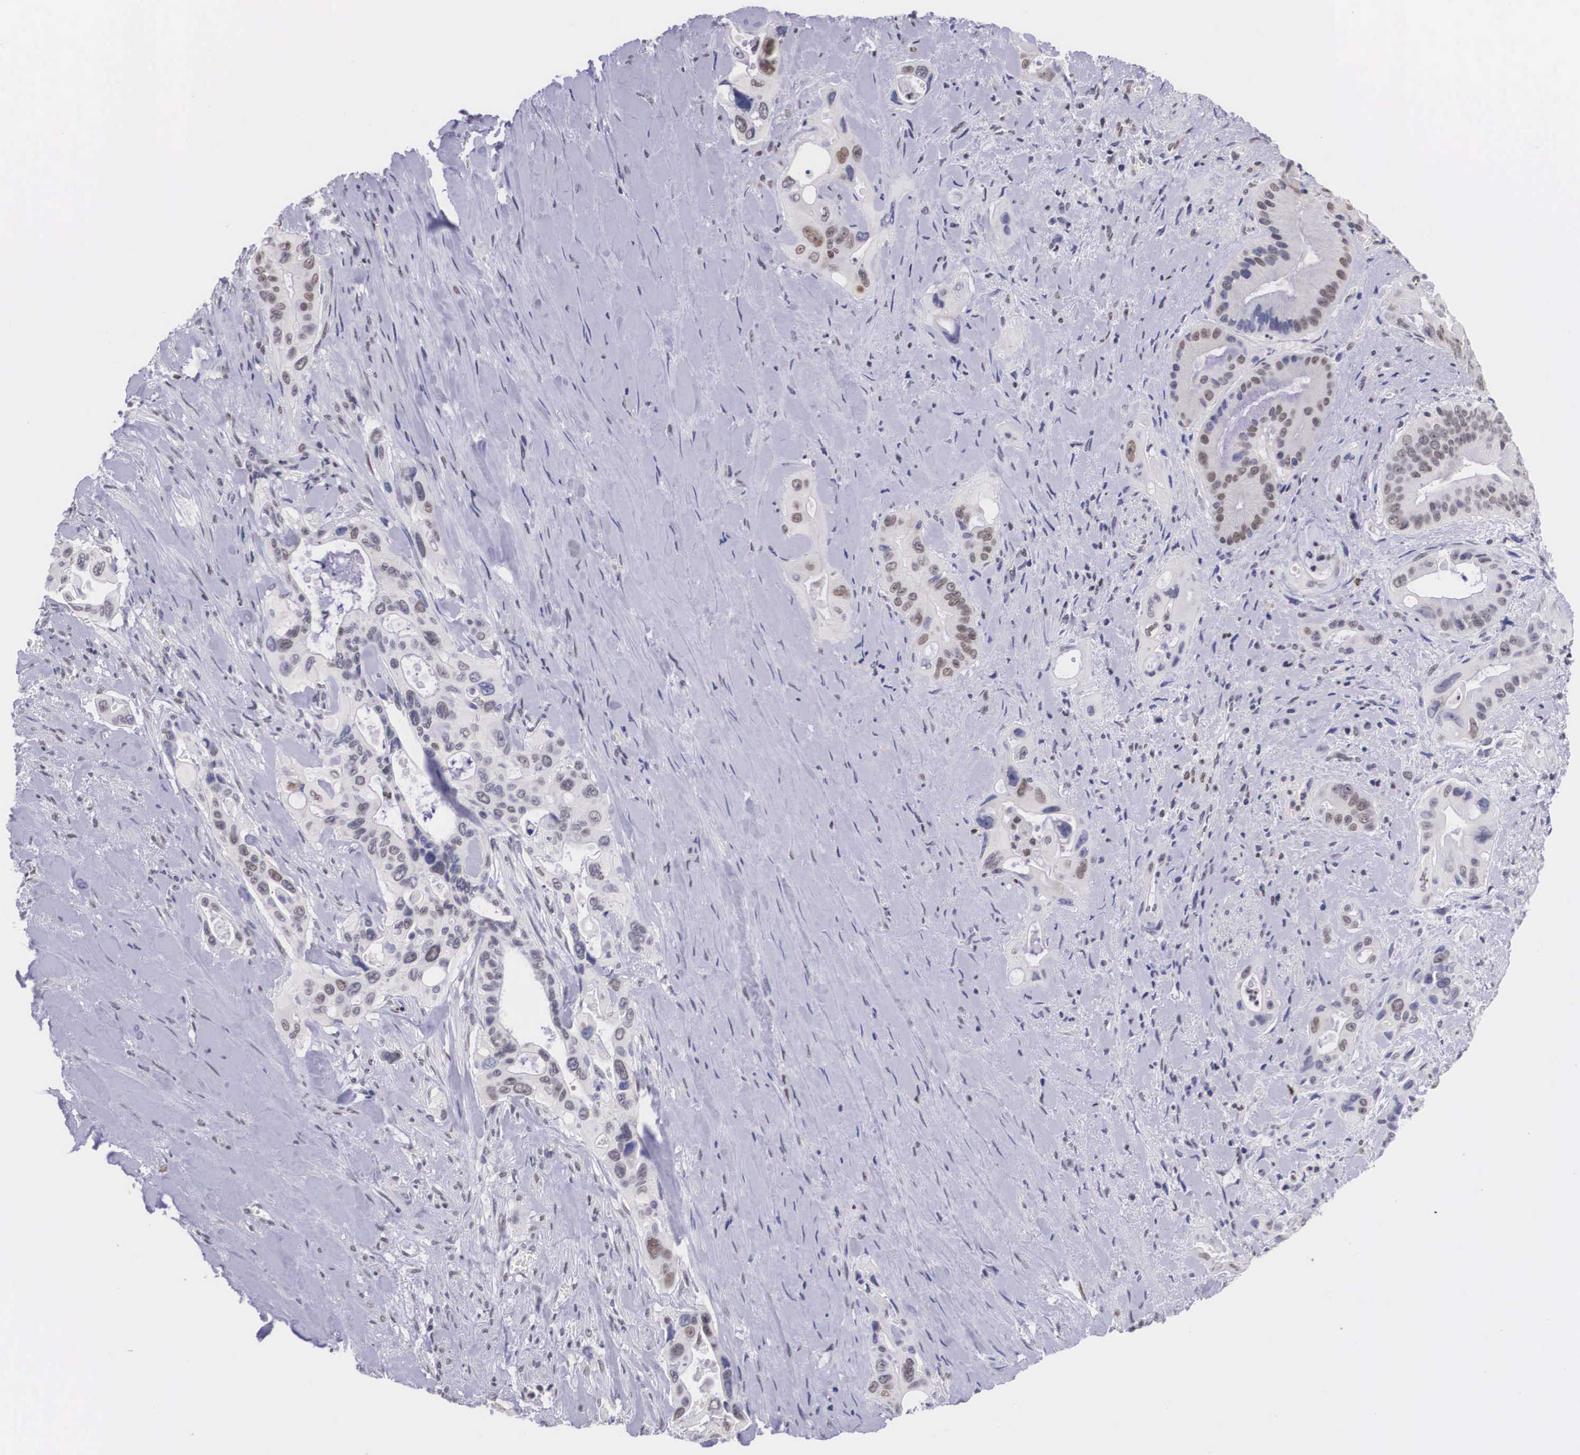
{"staining": {"intensity": "weak", "quantity": "25%-75%", "location": "nuclear"}, "tissue": "pancreatic cancer", "cell_type": "Tumor cells", "image_type": "cancer", "snomed": [{"axis": "morphology", "description": "Adenocarcinoma, NOS"}, {"axis": "topography", "description": "Pancreas"}], "caption": "DAB immunohistochemical staining of human pancreatic adenocarcinoma displays weak nuclear protein positivity in approximately 25%-75% of tumor cells. (DAB (3,3'-diaminobenzidine) IHC, brown staining for protein, blue staining for nuclei).", "gene": "ETV6", "patient": {"sex": "male", "age": 77}}